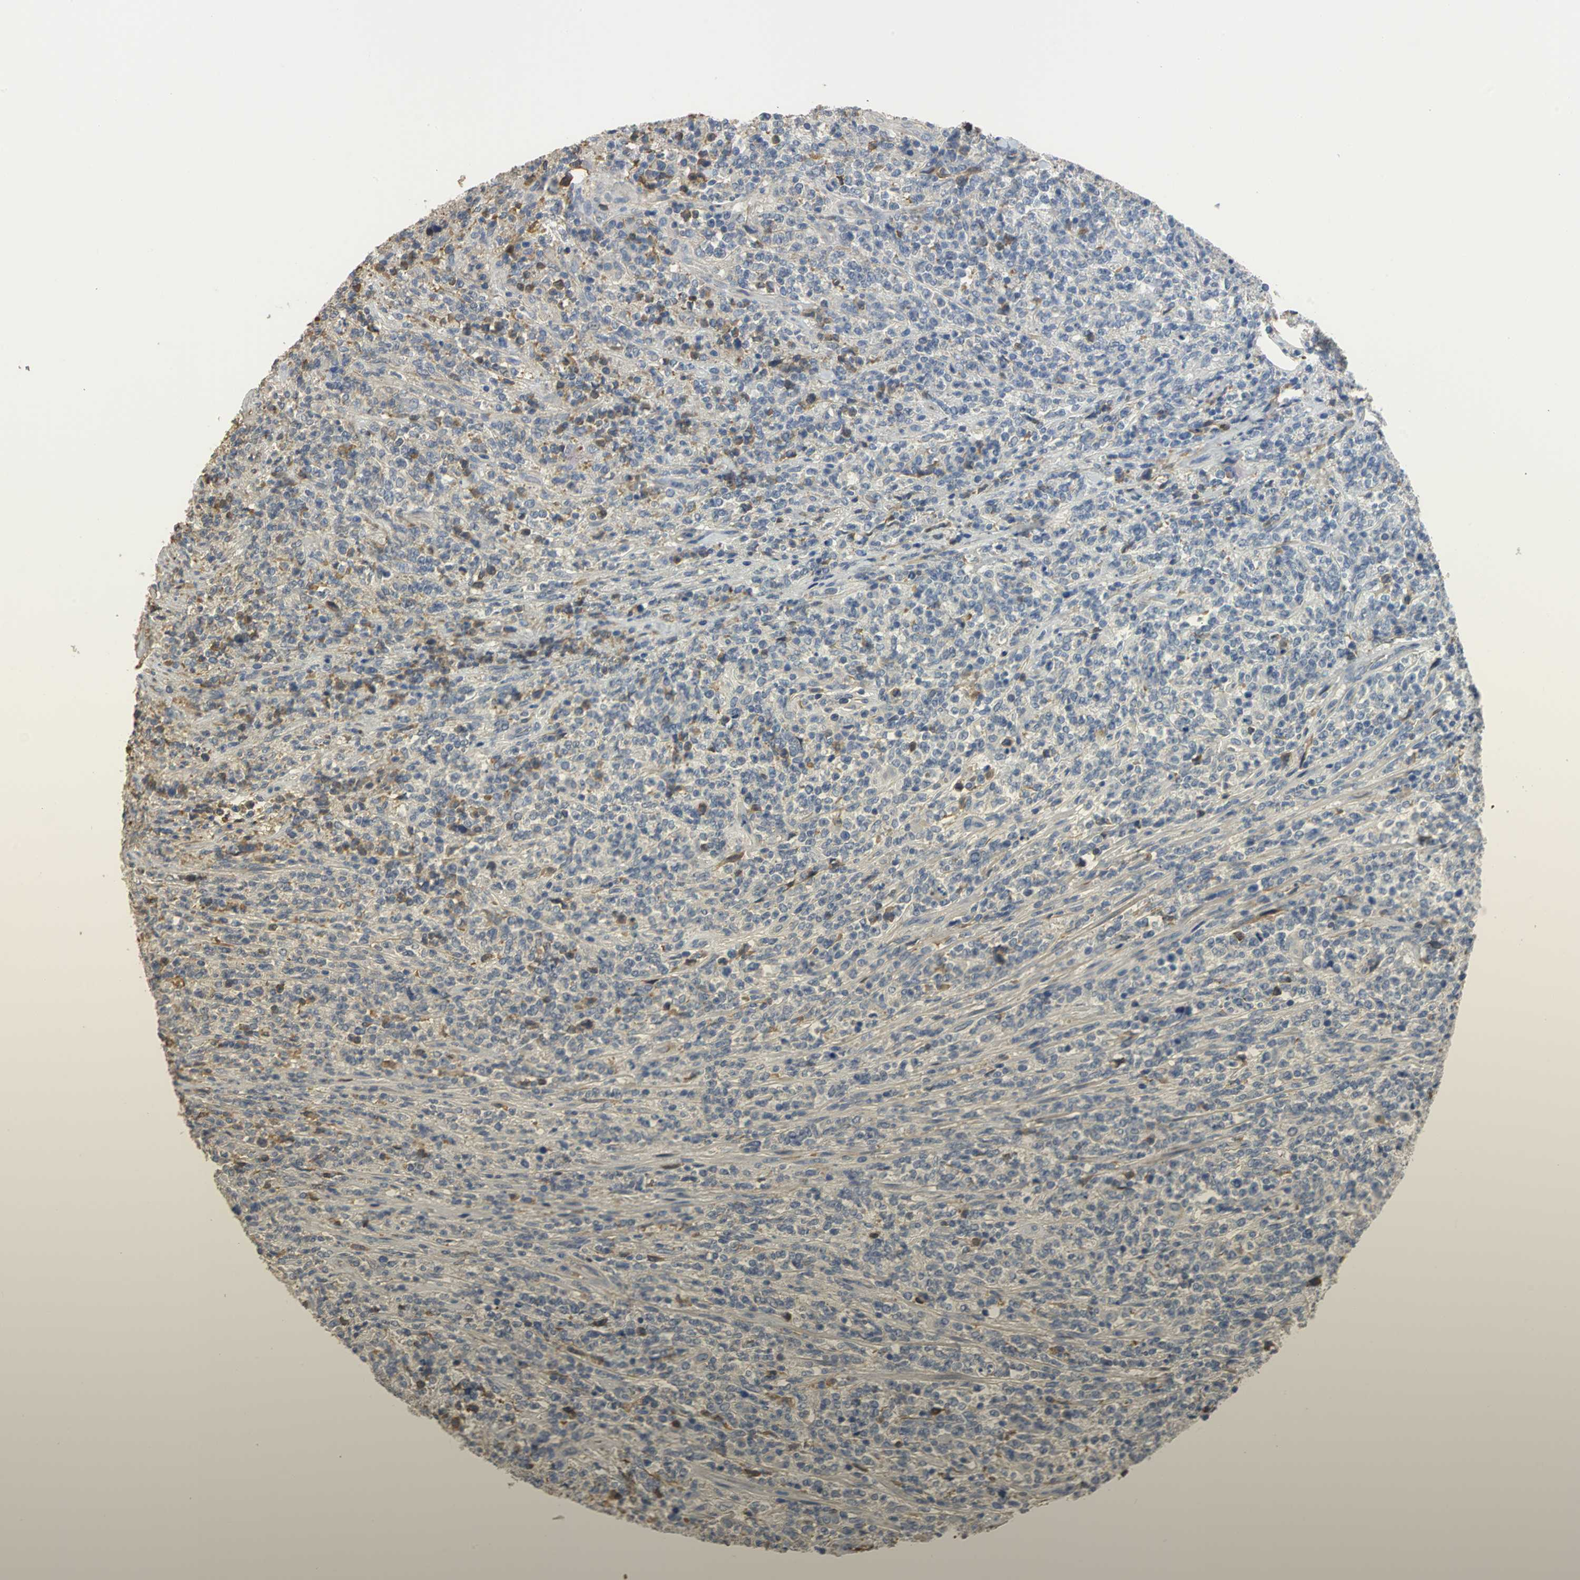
{"staining": {"intensity": "negative", "quantity": "none", "location": "none"}, "tissue": "lymphoma", "cell_type": "Tumor cells", "image_type": "cancer", "snomed": [{"axis": "morphology", "description": "Malignant lymphoma, non-Hodgkin's type, High grade"}, {"axis": "topography", "description": "Soft tissue"}], "caption": "High magnification brightfield microscopy of lymphoma stained with DAB (3,3'-diaminobenzidine) (brown) and counterstained with hematoxylin (blue): tumor cells show no significant expression.", "gene": "GYG2", "patient": {"sex": "male", "age": 18}}